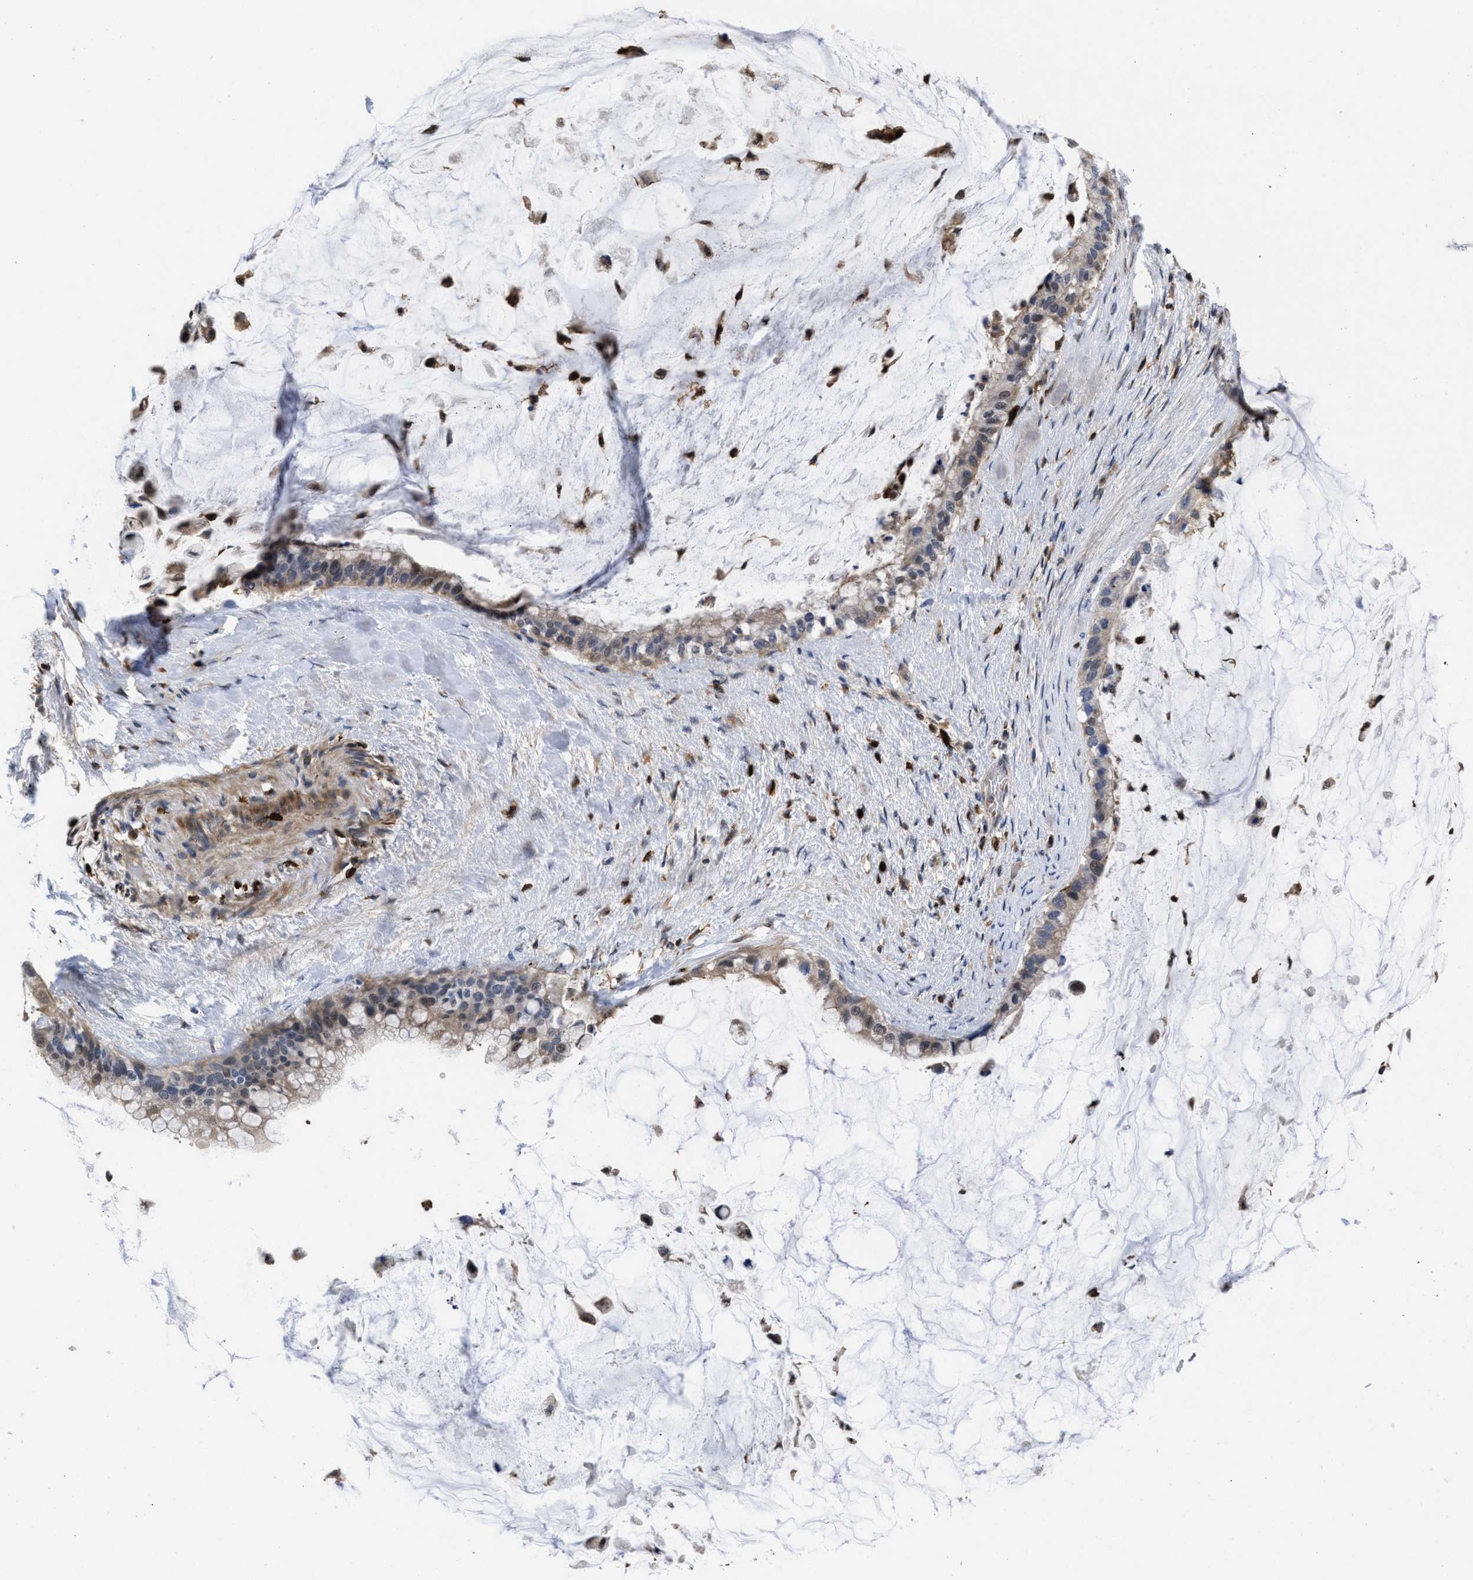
{"staining": {"intensity": "weak", "quantity": "25%-75%", "location": "cytoplasmic/membranous"}, "tissue": "pancreatic cancer", "cell_type": "Tumor cells", "image_type": "cancer", "snomed": [{"axis": "morphology", "description": "Adenocarcinoma, NOS"}, {"axis": "topography", "description": "Pancreas"}], "caption": "Human pancreatic cancer (adenocarcinoma) stained with a brown dye reveals weak cytoplasmic/membranous positive expression in approximately 25%-75% of tumor cells.", "gene": "PTPRE", "patient": {"sex": "male", "age": 41}}